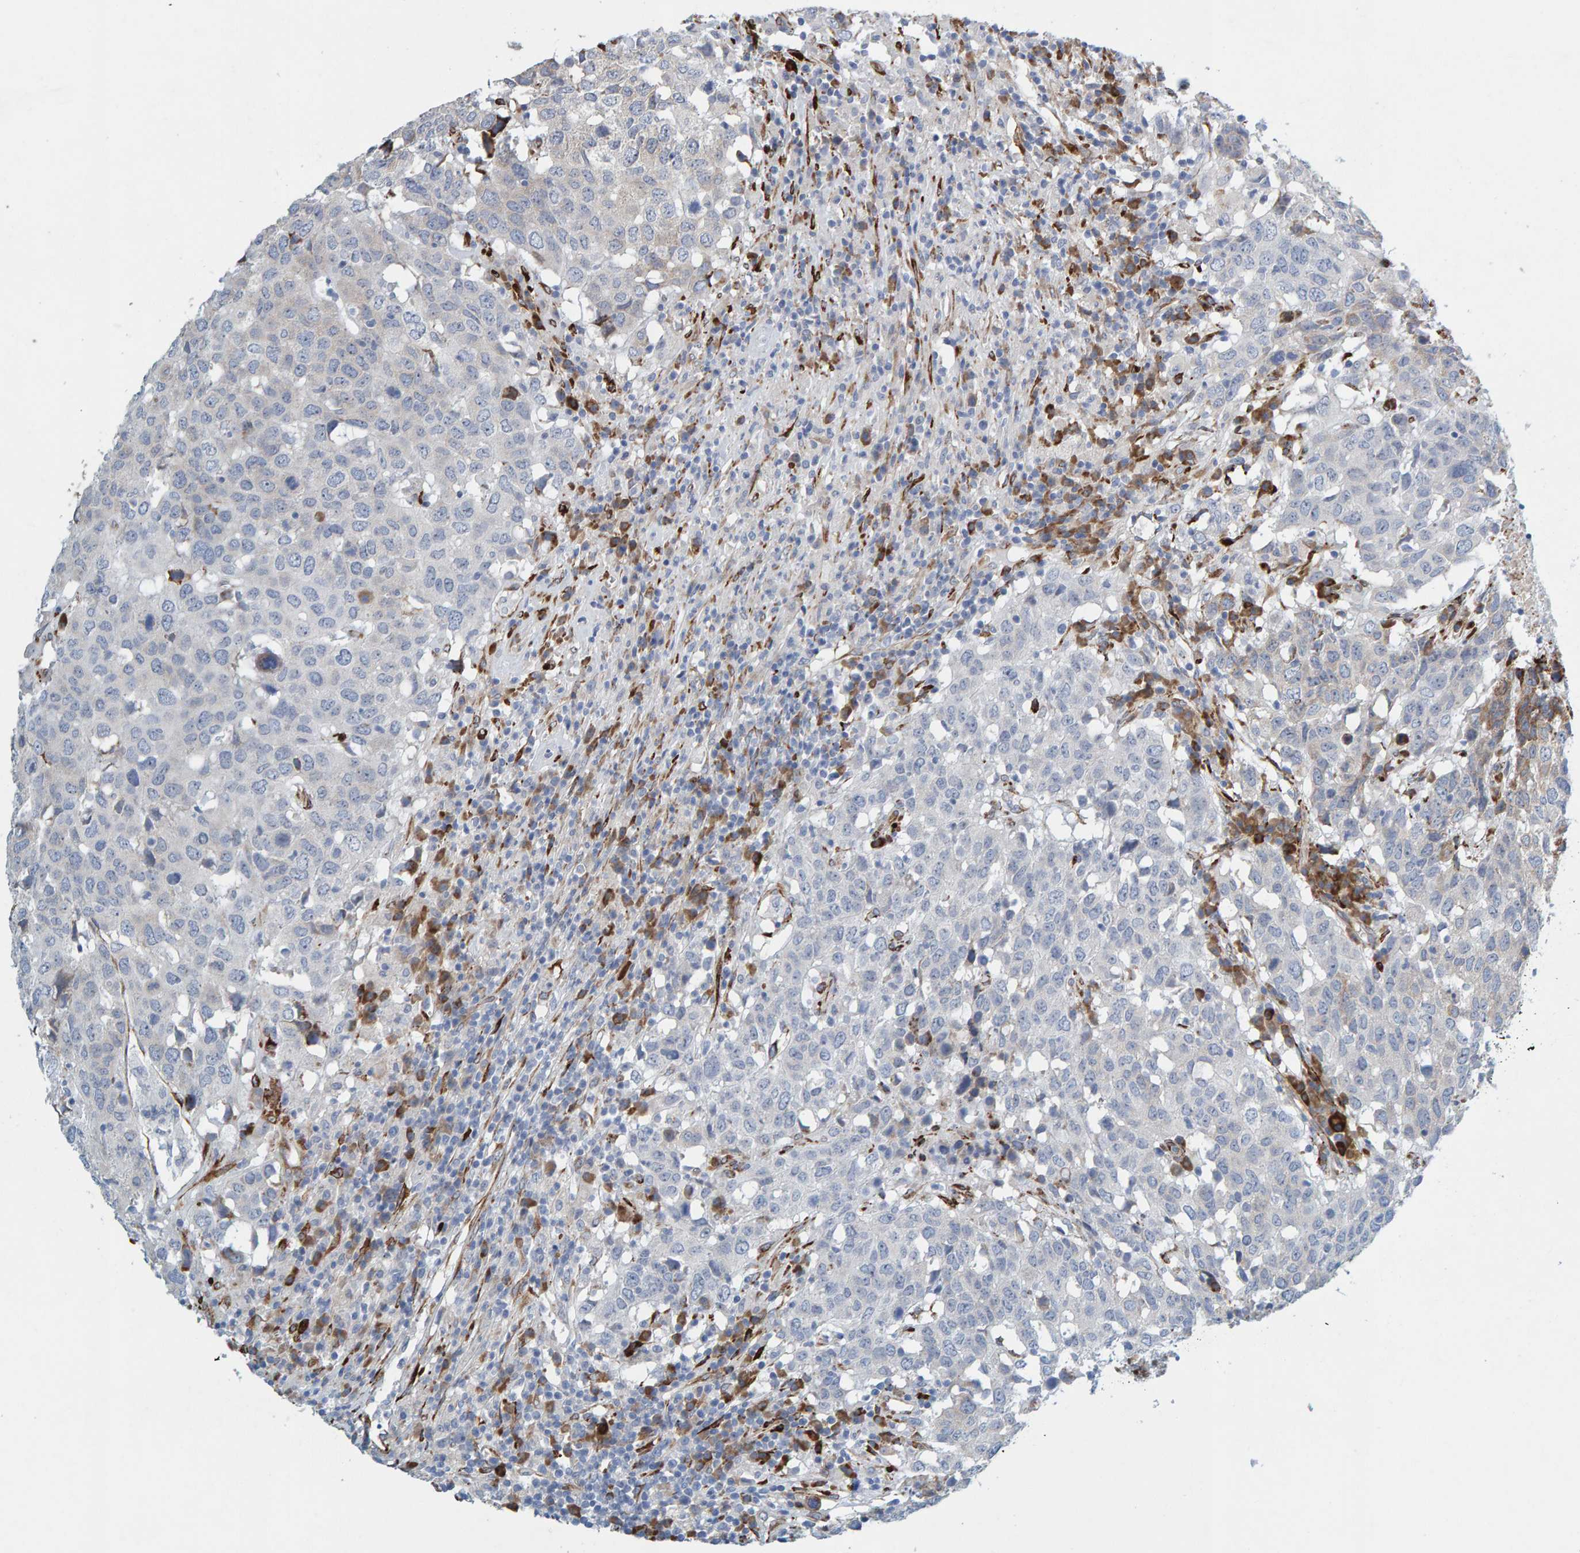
{"staining": {"intensity": "negative", "quantity": "none", "location": "none"}, "tissue": "head and neck cancer", "cell_type": "Tumor cells", "image_type": "cancer", "snomed": [{"axis": "morphology", "description": "Squamous cell carcinoma, NOS"}, {"axis": "topography", "description": "Head-Neck"}], "caption": "Tumor cells show no significant protein expression in squamous cell carcinoma (head and neck).", "gene": "MMP16", "patient": {"sex": "male", "age": 66}}